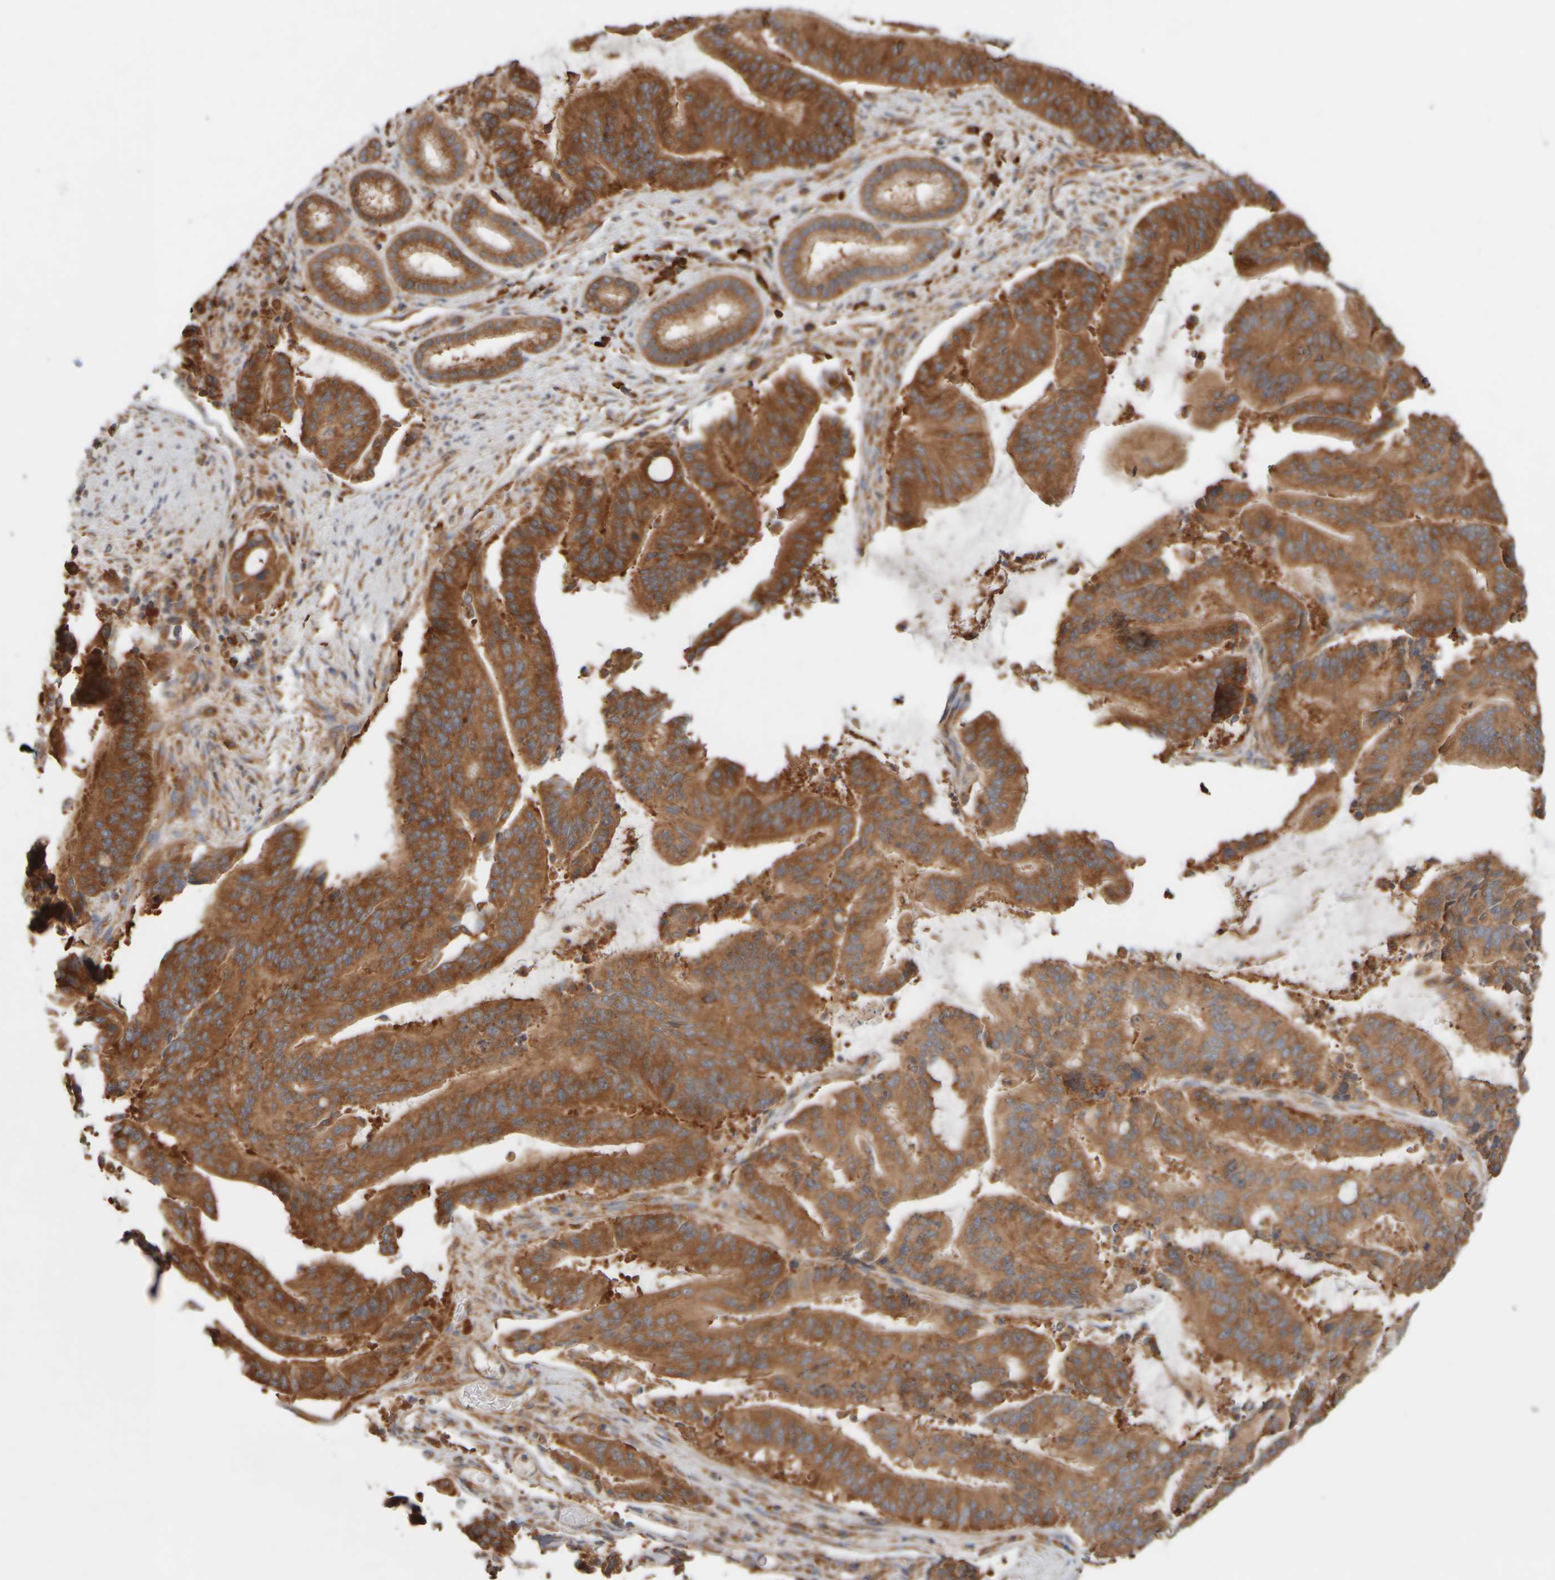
{"staining": {"intensity": "strong", "quantity": ">75%", "location": "cytoplasmic/membranous"}, "tissue": "liver cancer", "cell_type": "Tumor cells", "image_type": "cancer", "snomed": [{"axis": "morphology", "description": "Normal tissue, NOS"}, {"axis": "morphology", "description": "Cholangiocarcinoma"}, {"axis": "topography", "description": "Liver"}, {"axis": "topography", "description": "Peripheral nerve tissue"}], "caption": "Cholangiocarcinoma (liver) stained with a brown dye demonstrates strong cytoplasmic/membranous positive expression in approximately >75% of tumor cells.", "gene": "EIF2B3", "patient": {"sex": "female", "age": 73}}